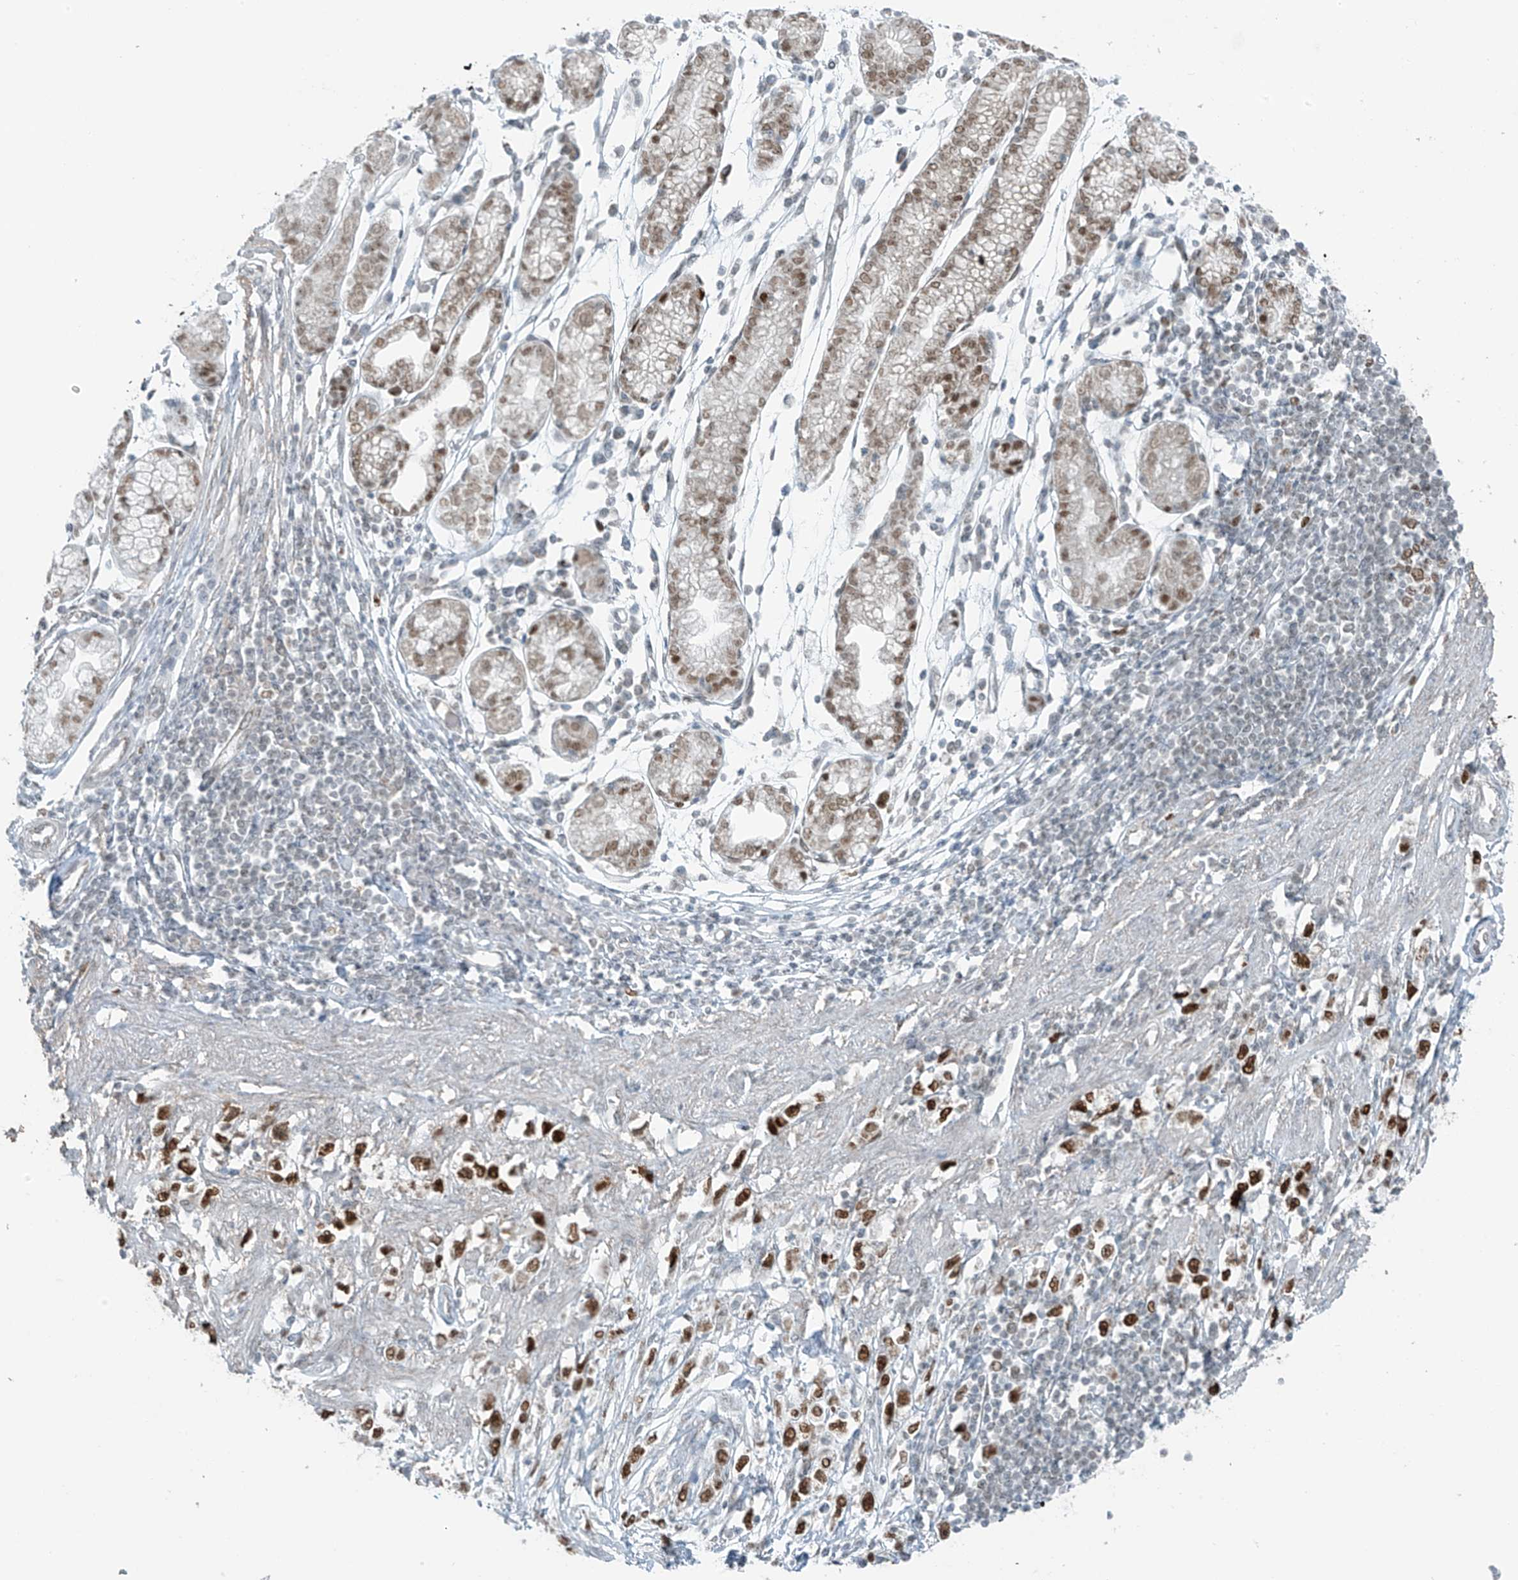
{"staining": {"intensity": "strong", "quantity": ">75%", "location": "nuclear"}, "tissue": "stomach cancer", "cell_type": "Tumor cells", "image_type": "cancer", "snomed": [{"axis": "morphology", "description": "Adenocarcinoma, NOS"}, {"axis": "topography", "description": "Stomach"}], "caption": "Immunohistochemistry (DAB (3,3'-diaminobenzidine)) staining of stomach adenocarcinoma displays strong nuclear protein expression in about >75% of tumor cells.", "gene": "WRNIP1", "patient": {"sex": "female", "age": 59}}